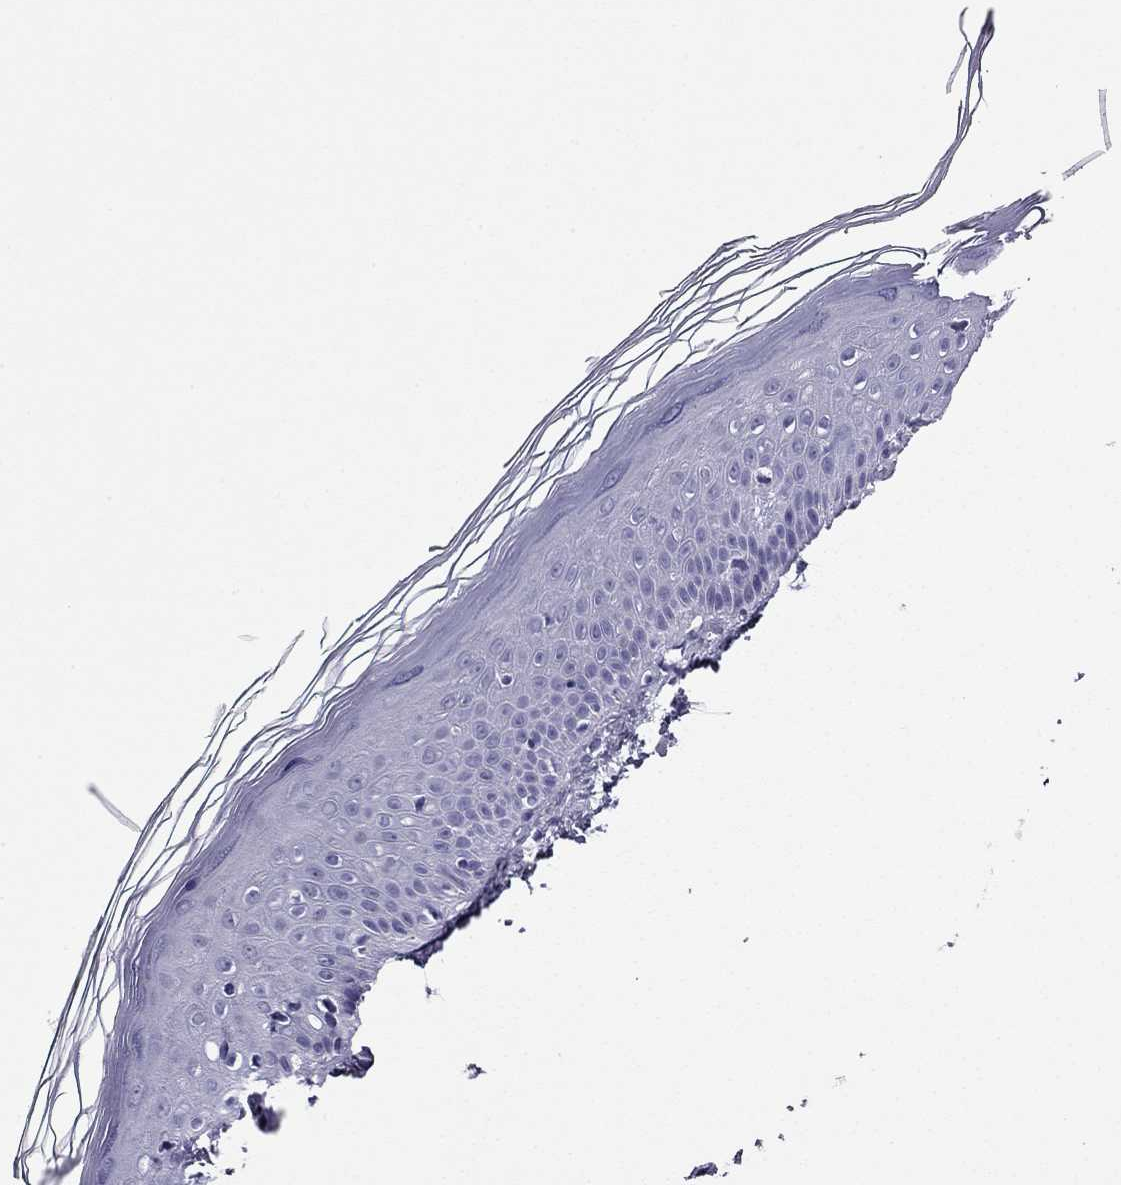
{"staining": {"intensity": "negative", "quantity": "none", "location": "none"}, "tissue": "skin", "cell_type": "Fibroblasts", "image_type": "normal", "snomed": [{"axis": "morphology", "description": "Normal tissue, NOS"}, {"axis": "topography", "description": "Skin"}], "caption": "Skin was stained to show a protein in brown. There is no significant positivity in fibroblasts. (DAB (3,3'-diaminobenzidine) immunohistochemistry (IHC) visualized using brightfield microscopy, high magnification).", "gene": "ODF4", "patient": {"sex": "female", "age": 62}}